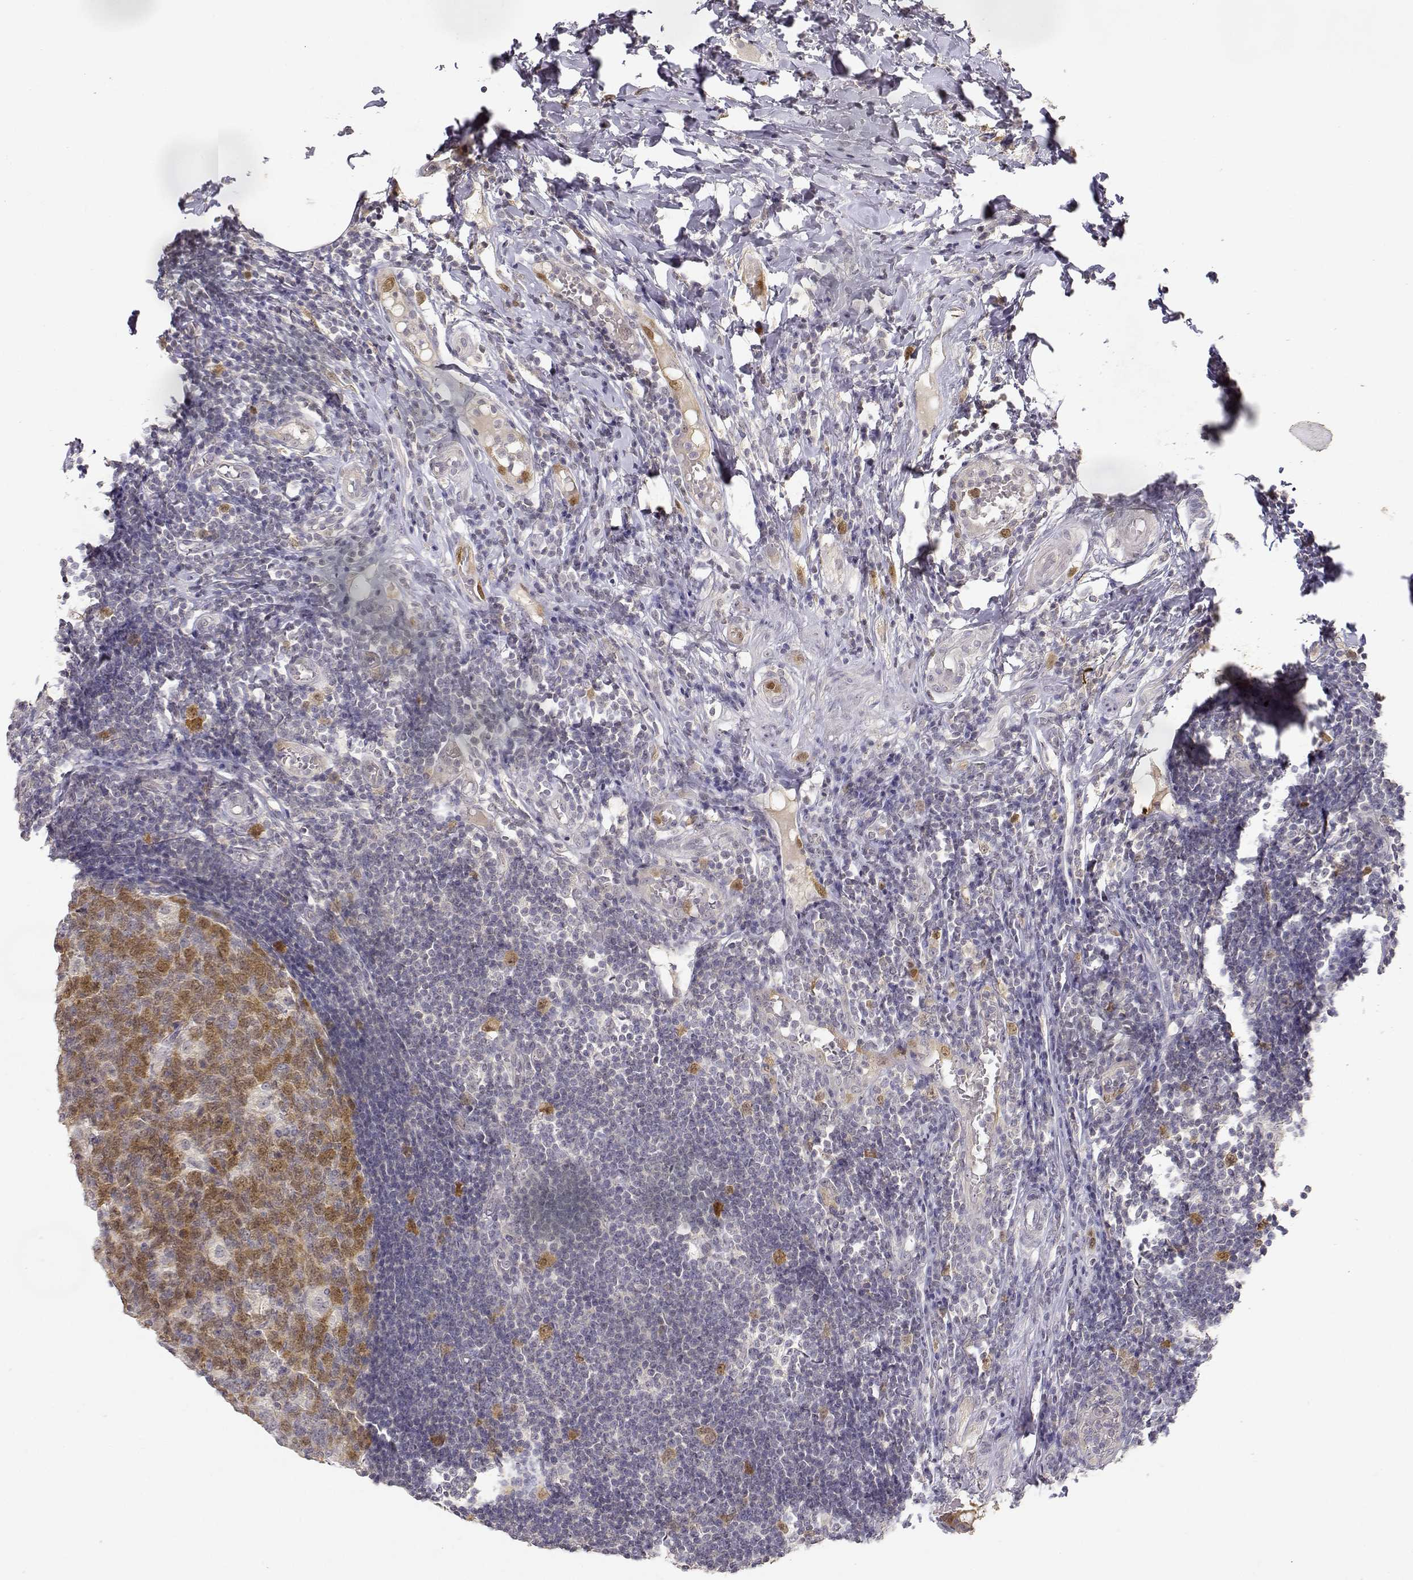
{"staining": {"intensity": "moderate", "quantity": "<25%", "location": "cytoplasmic/membranous,nuclear"}, "tissue": "appendix", "cell_type": "Glandular cells", "image_type": "normal", "snomed": [{"axis": "morphology", "description": "Normal tissue, NOS"}, {"axis": "morphology", "description": "Inflammation, NOS"}, {"axis": "topography", "description": "Appendix"}], "caption": "Immunohistochemistry (IHC) (DAB) staining of unremarkable human appendix displays moderate cytoplasmic/membranous,nuclear protein expression in about <25% of glandular cells. (DAB IHC with brightfield microscopy, high magnification).", "gene": "RAD51", "patient": {"sex": "male", "age": 16}}